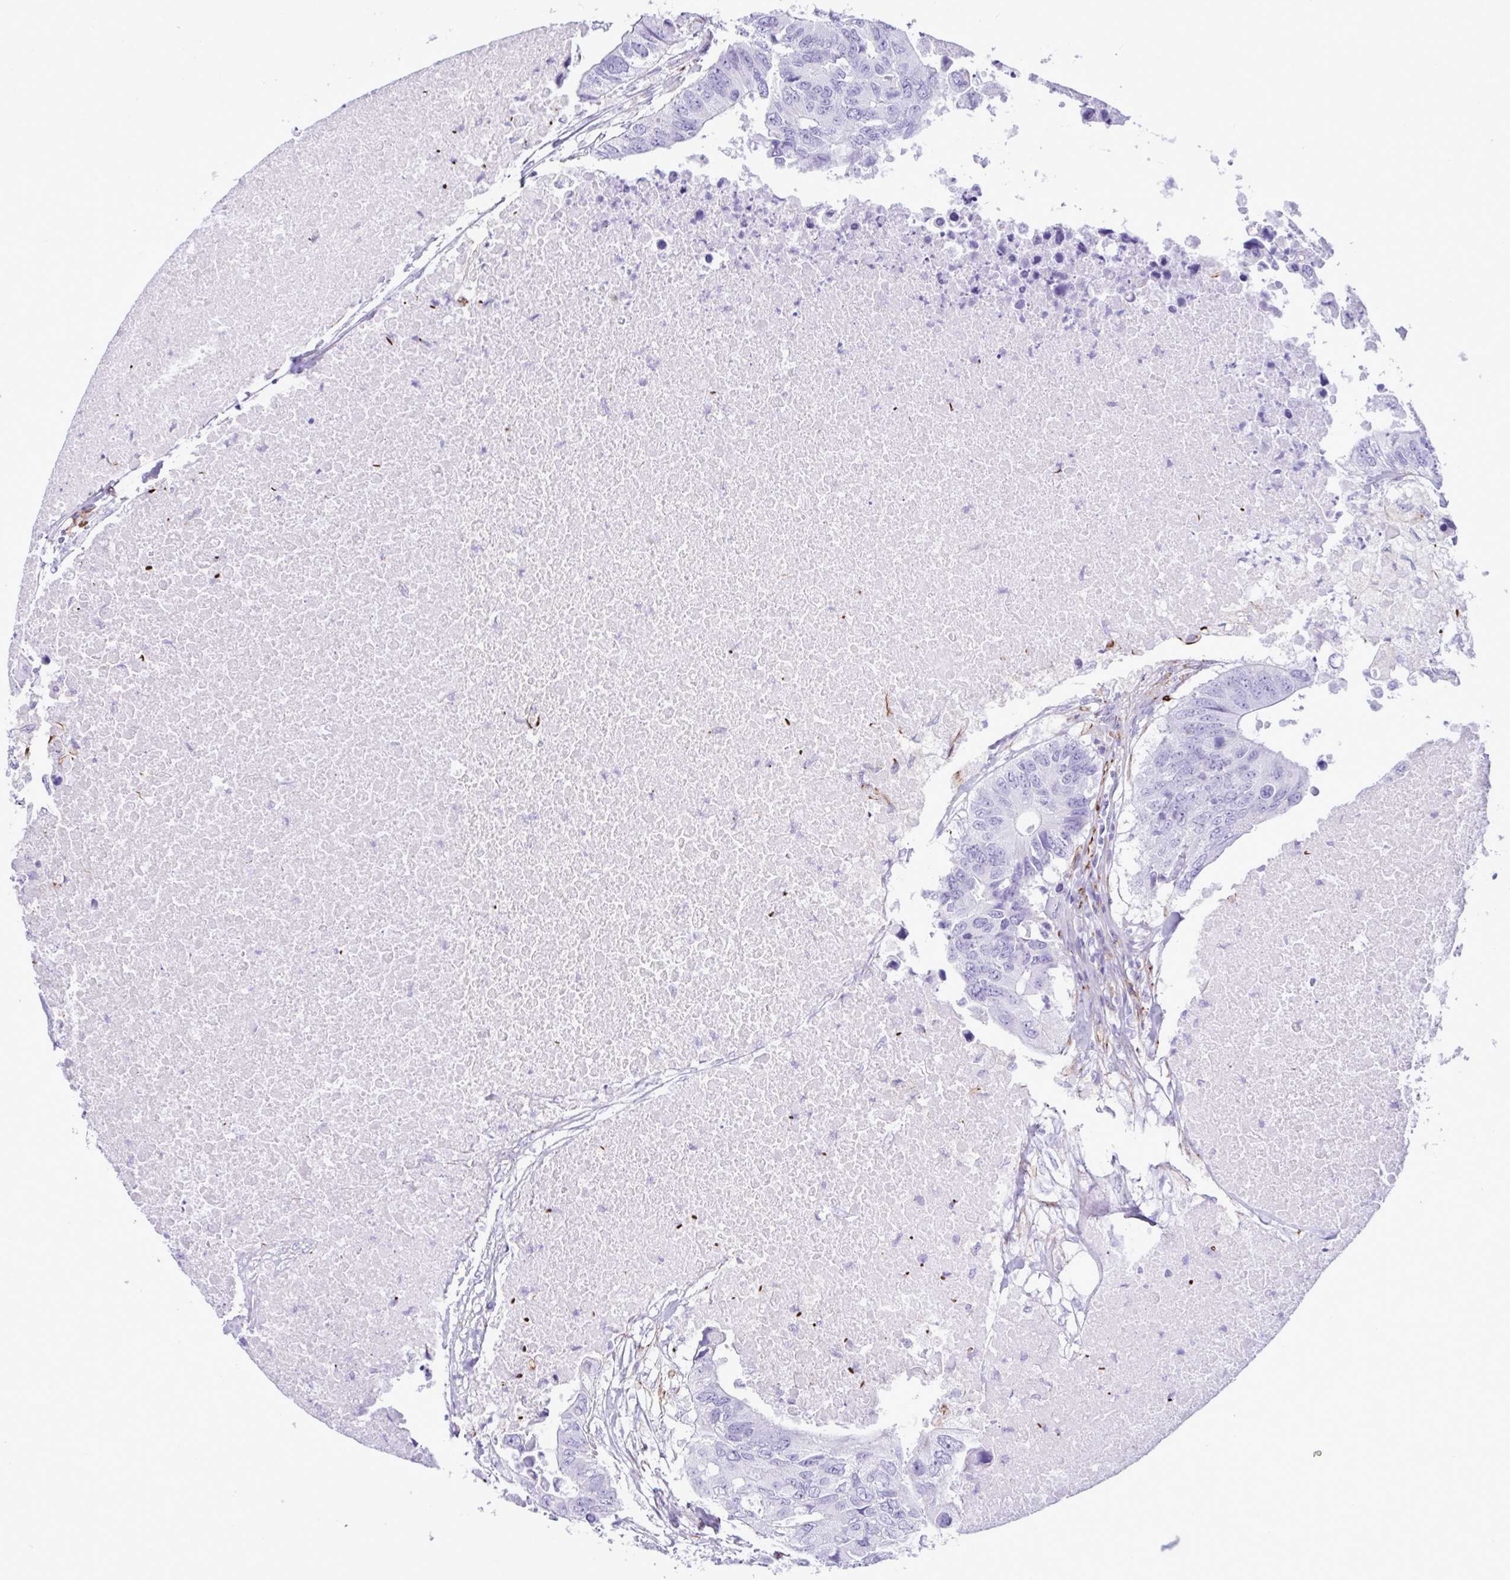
{"staining": {"intensity": "negative", "quantity": "none", "location": "none"}, "tissue": "colorectal cancer", "cell_type": "Tumor cells", "image_type": "cancer", "snomed": [{"axis": "morphology", "description": "Adenocarcinoma, NOS"}, {"axis": "topography", "description": "Colon"}], "caption": "Tumor cells are negative for protein expression in human colorectal cancer (adenocarcinoma).", "gene": "SMAD5", "patient": {"sex": "male", "age": 71}}